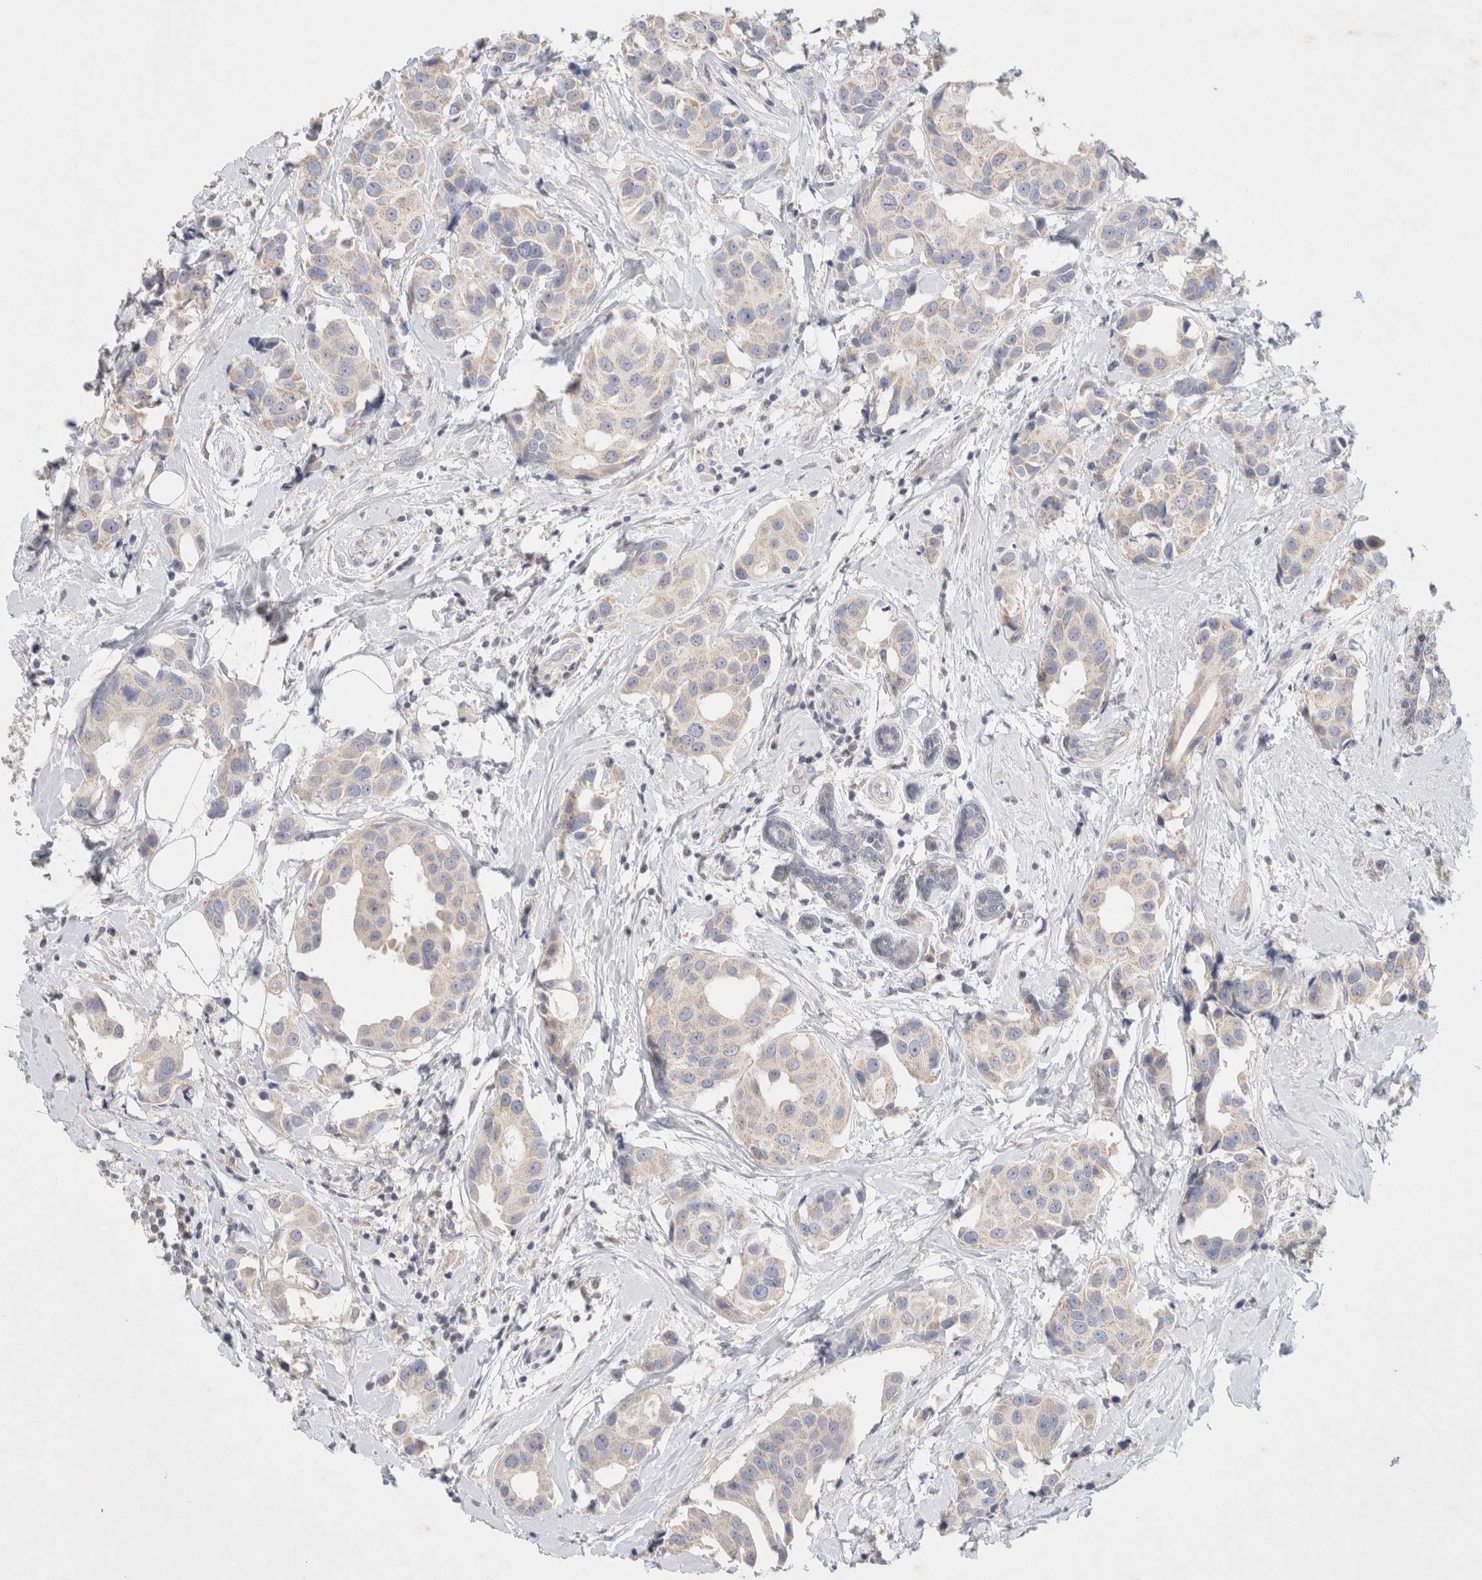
{"staining": {"intensity": "weak", "quantity": "<25%", "location": "cytoplasmic/membranous"}, "tissue": "breast cancer", "cell_type": "Tumor cells", "image_type": "cancer", "snomed": [{"axis": "morphology", "description": "Normal tissue, NOS"}, {"axis": "morphology", "description": "Duct carcinoma"}, {"axis": "topography", "description": "Breast"}], "caption": "Protein analysis of breast cancer (infiltrating ductal carcinoma) exhibits no significant staining in tumor cells.", "gene": "MPP2", "patient": {"sex": "female", "age": 39}}